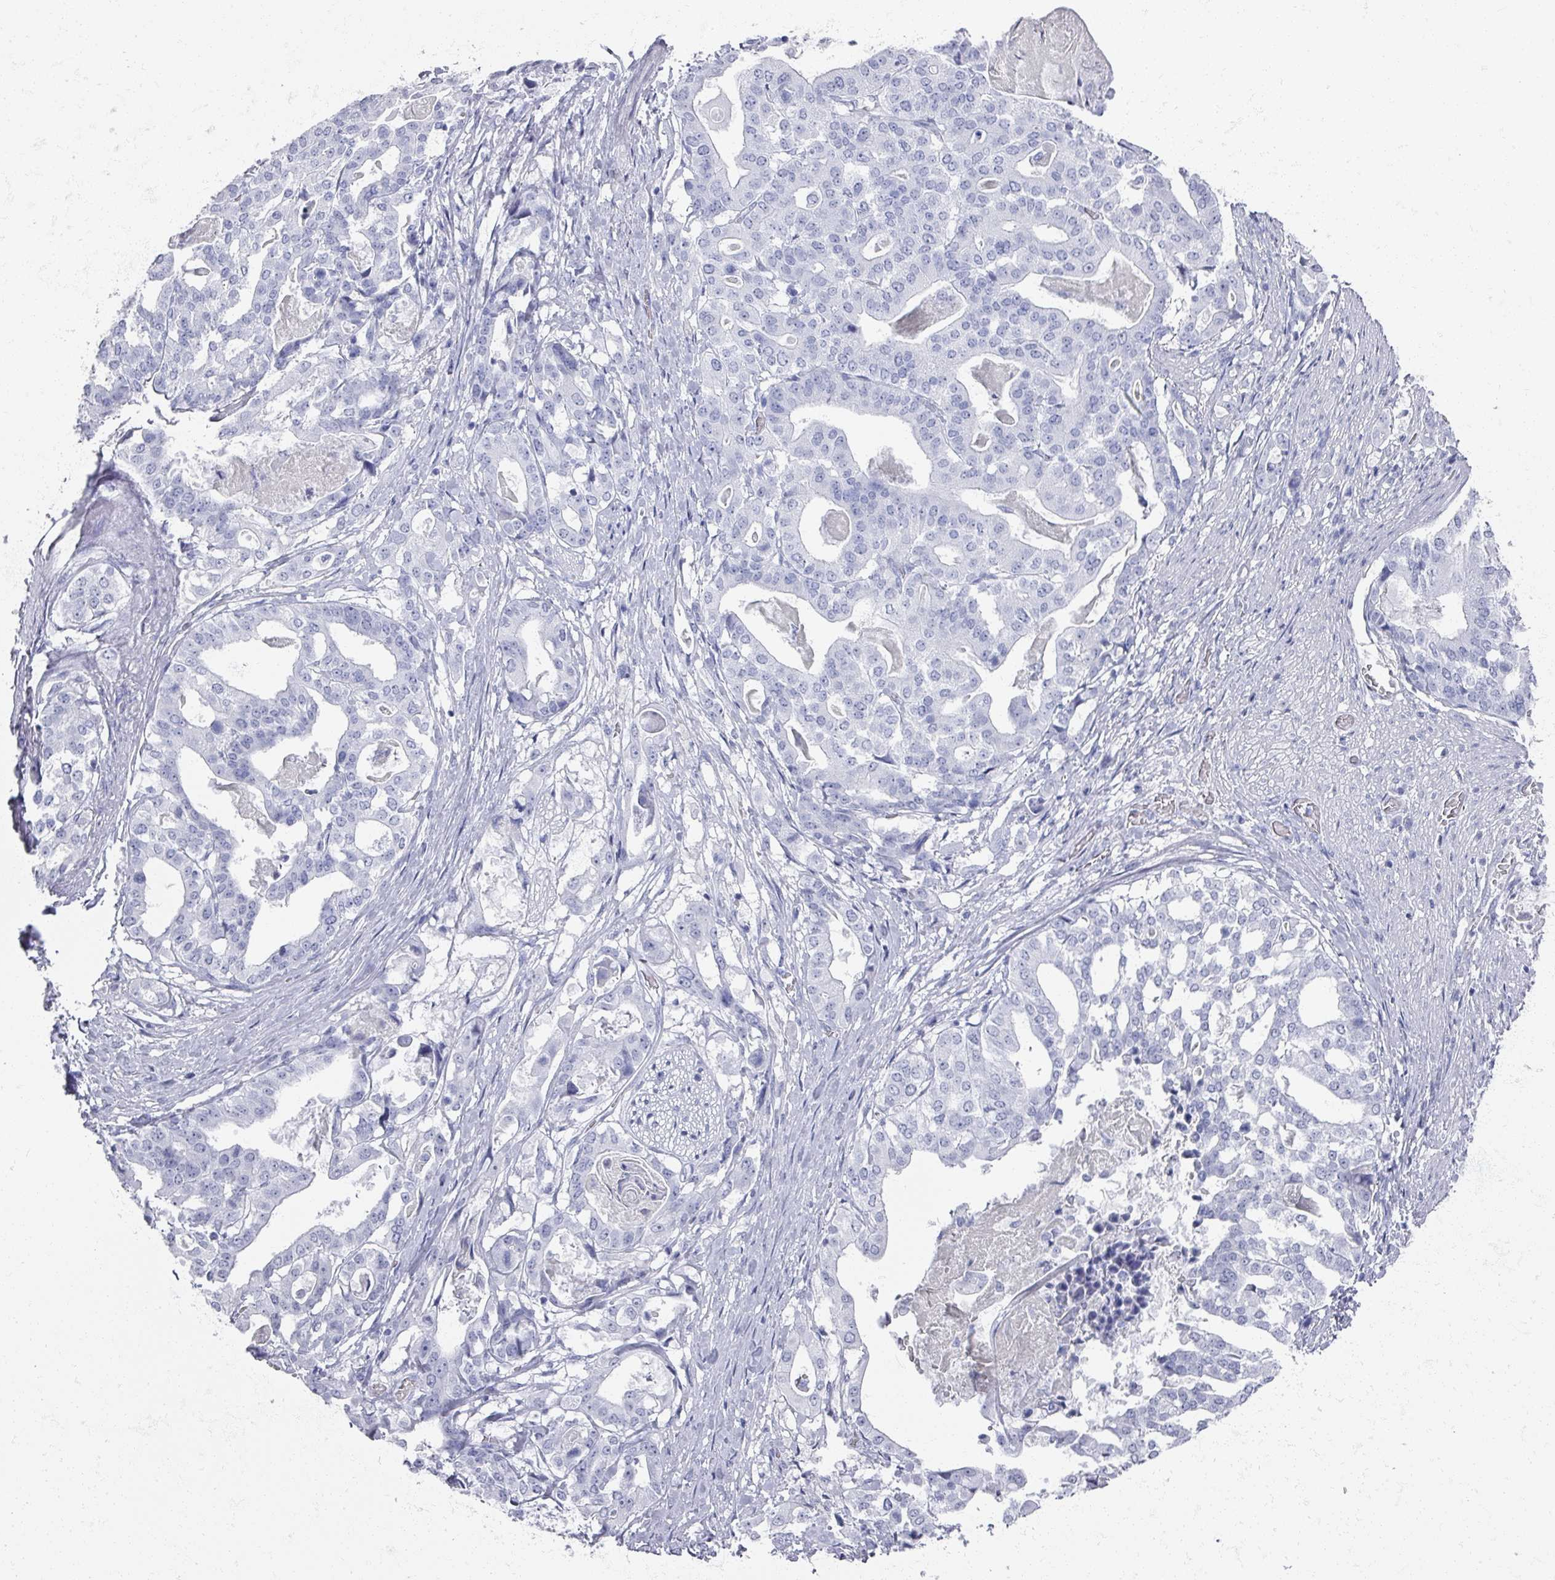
{"staining": {"intensity": "negative", "quantity": "none", "location": "none"}, "tissue": "stomach cancer", "cell_type": "Tumor cells", "image_type": "cancer", "snomed": [{"axis": "morphology", "description": "Adenocarcinoma, NOS"}, {"axis": "topography", "description": "Stomach"}], "caption": "The immunohistochemistry micrograph has no significant staining in tumor cells of adenocarcinoma (stomach) tissue.", "gene": "OMG", "patient": {"sex": "male", "age": 48}}